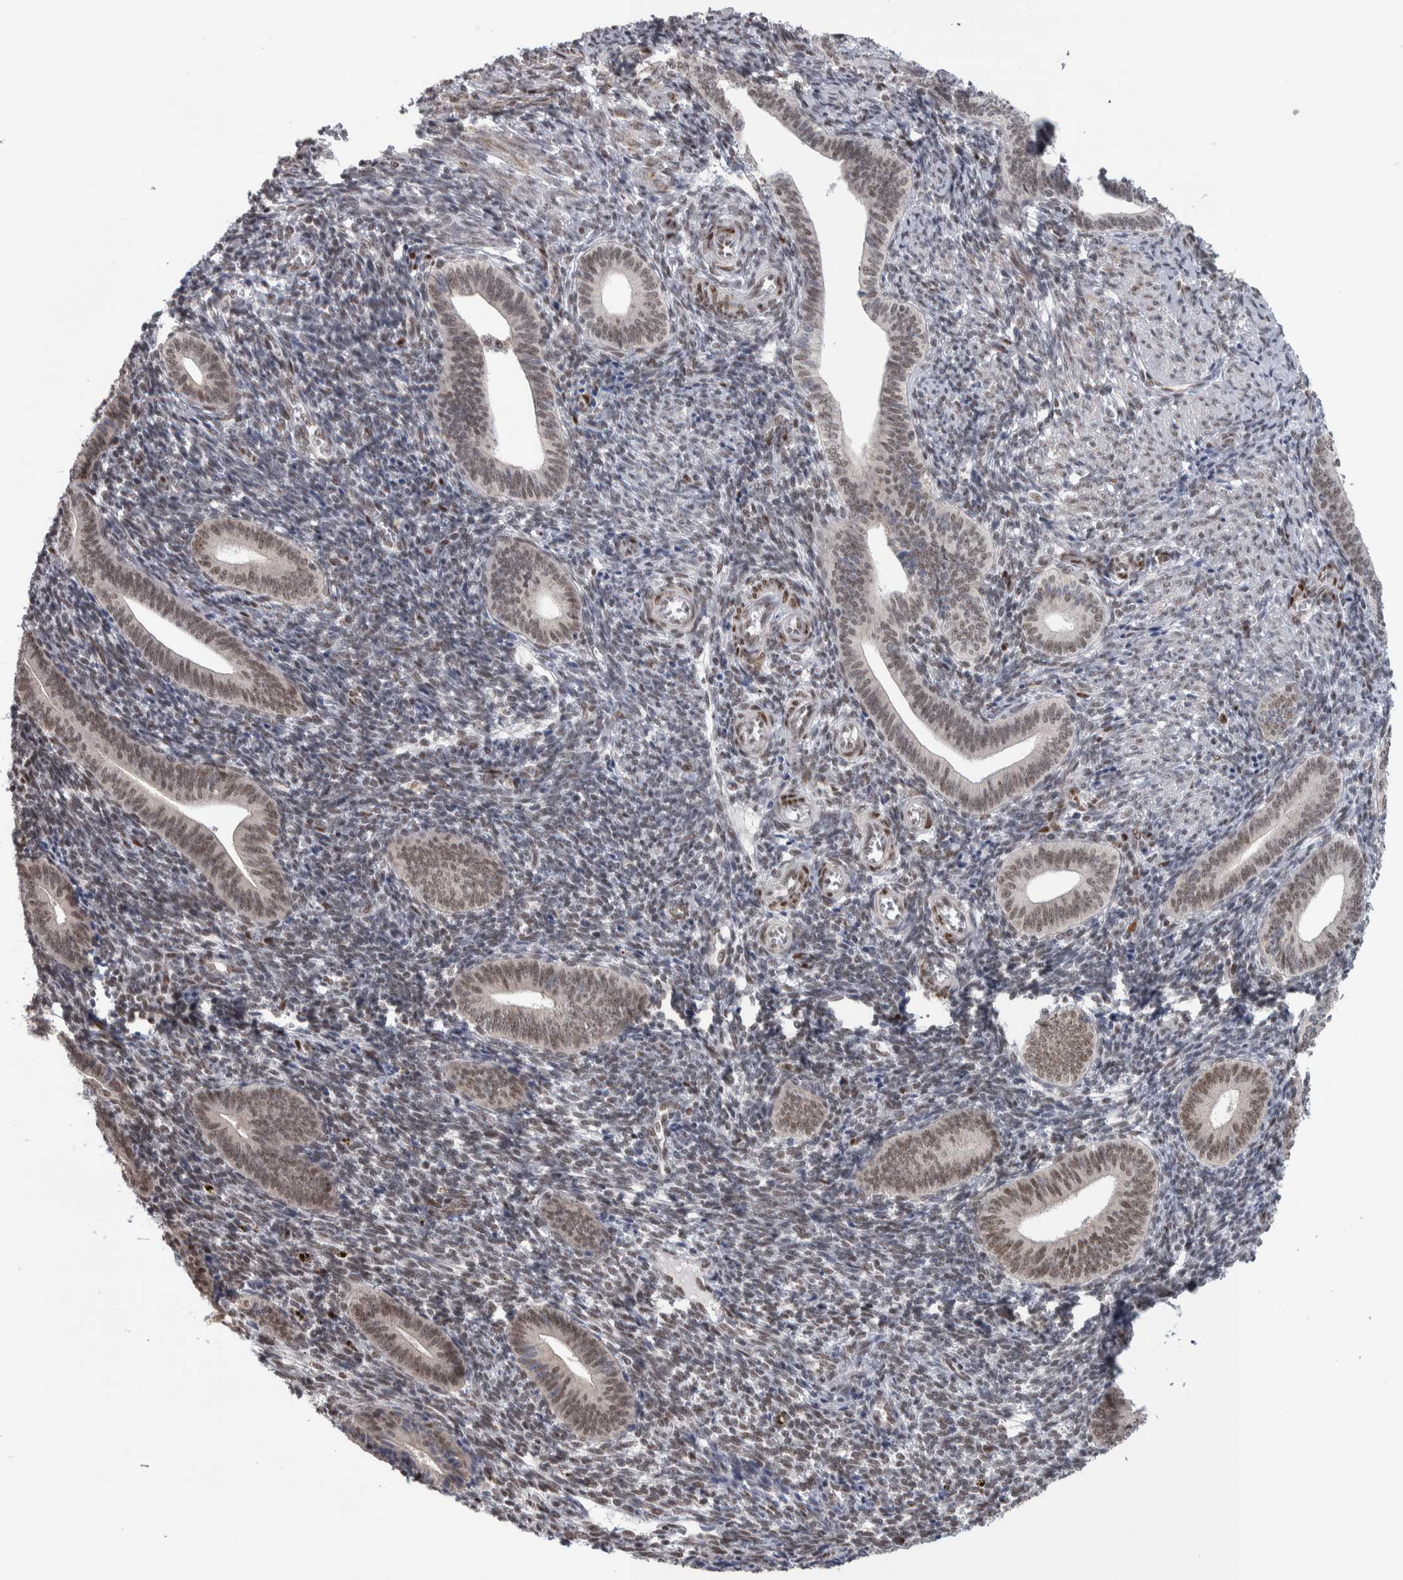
{"staining": {"intensity": "weak", "quantity": "25%-75%", "location": "nuclear"}, "tissue": "endometrium", "cell_type": "Cells in endometrial stroma", "image_type": "normal", "snomed": [{"axis": "morphology", "description": "Normal tissue, NOS"}, {"axis": "topography", "description": "Uterus"}, {"axis": "topography", "description": "Endometrium"}], "caption": "Immunohistochemistry histopathology image of normal endometrium: human endometrium stained using IHC exhibits low levels of weak protein expression localized specifically in the nuclear of cells in endometrial stroma, appearing as a nuclear brown color.", "gene": "HEXIM2", "patient": {"sex": "female", "age": 33}}